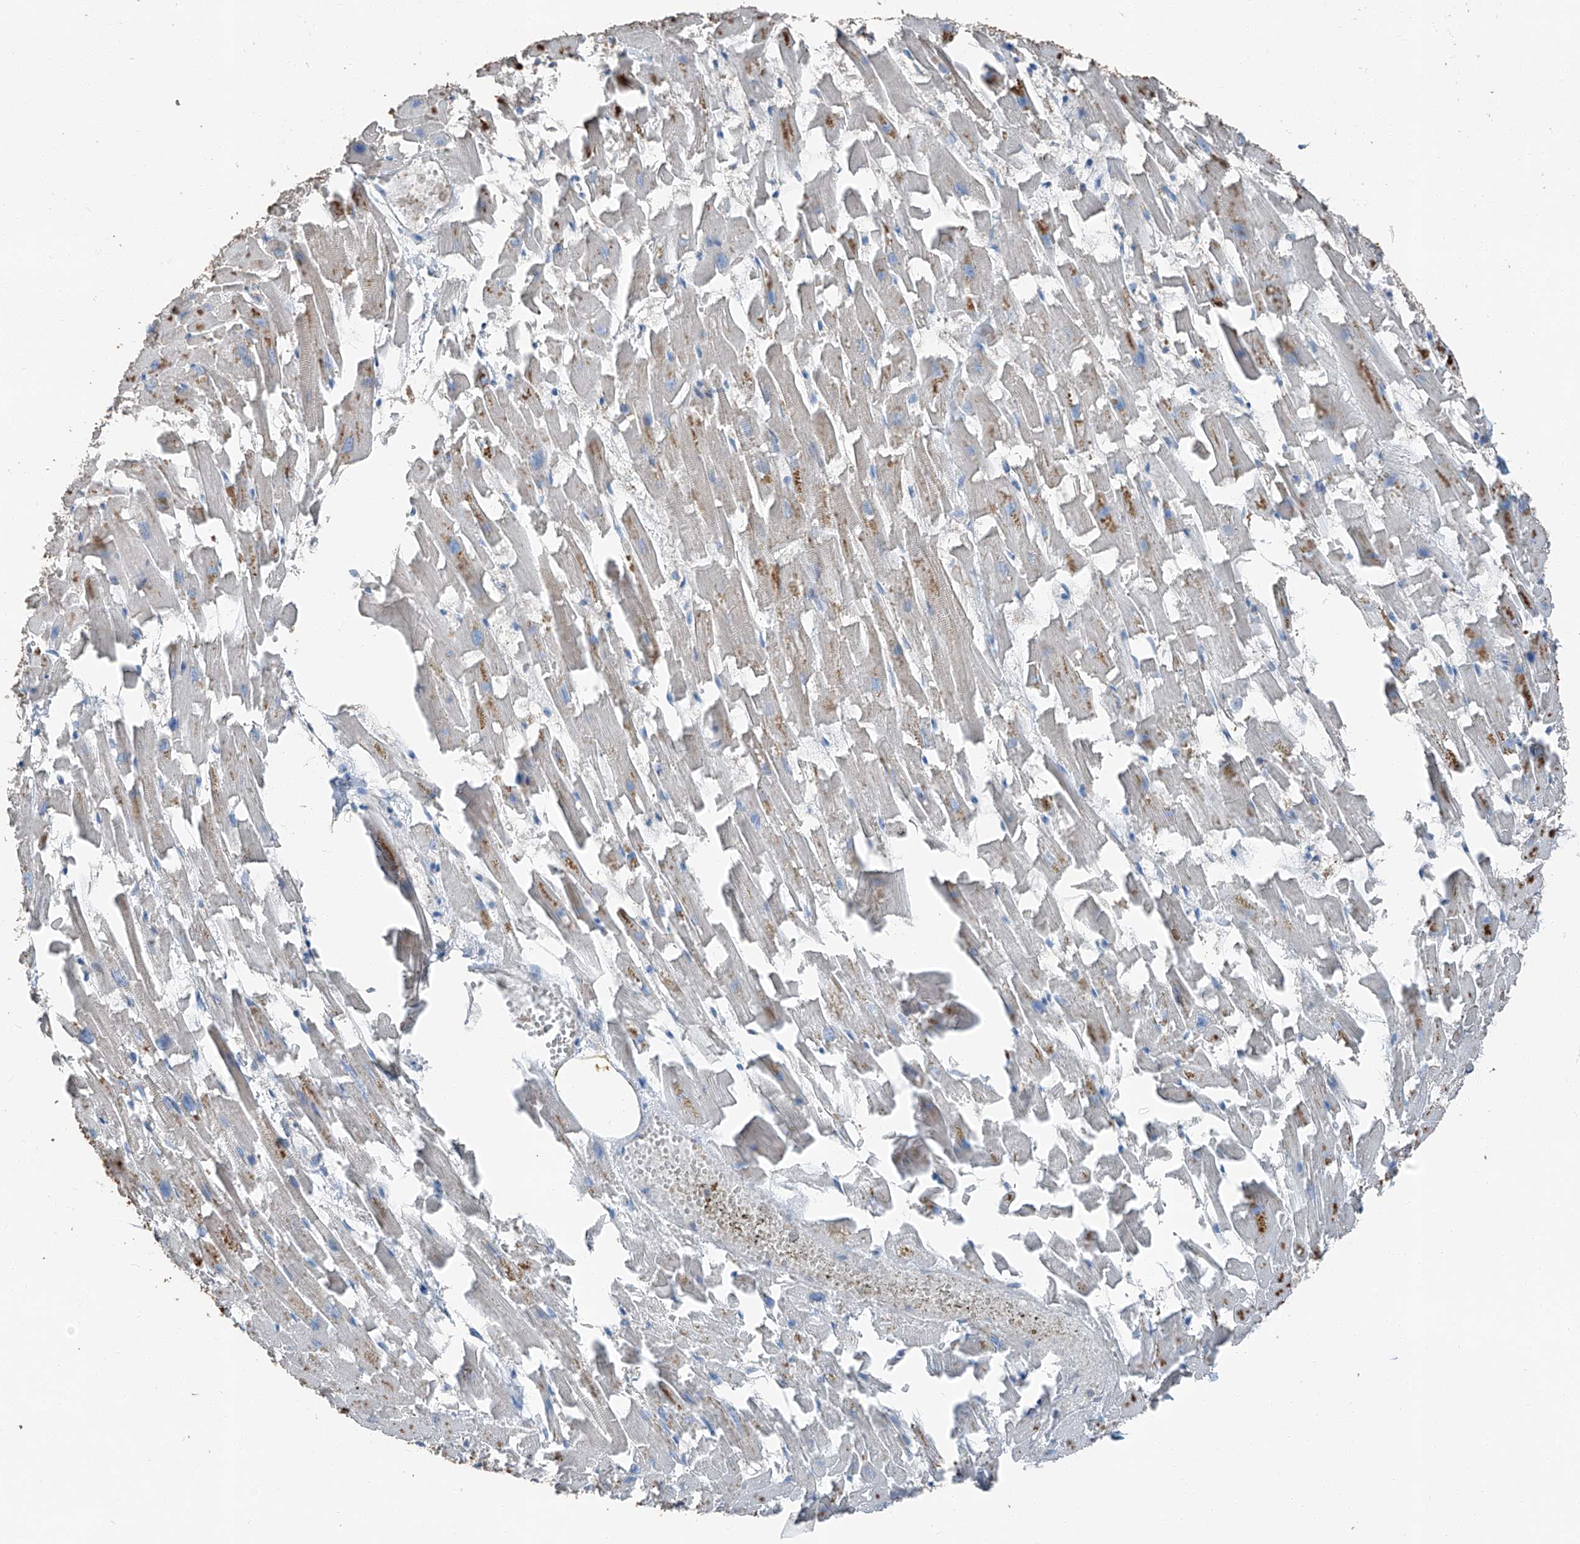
{"staining": {"intensity": "moderate", "quantity": "<25%", "location": "cytoplasmic/membranous"}, "tissue": "heart muscle", "cell_type": "Cardiomyocytes", "image_type": "normal", "snomed": [{"axis": "morphology", "description": "Normal tissue, NOS"}, {"axis": "topography", "description": "Heart"}], "caption": "Protein expression analysis of normal heart muscle reveals moderate cytoplasmic/membranous staining in approximately <25% of cardiomyocytes.", "gene": "MAMLD1", "patient": {"sex": "female", "age": 64}}